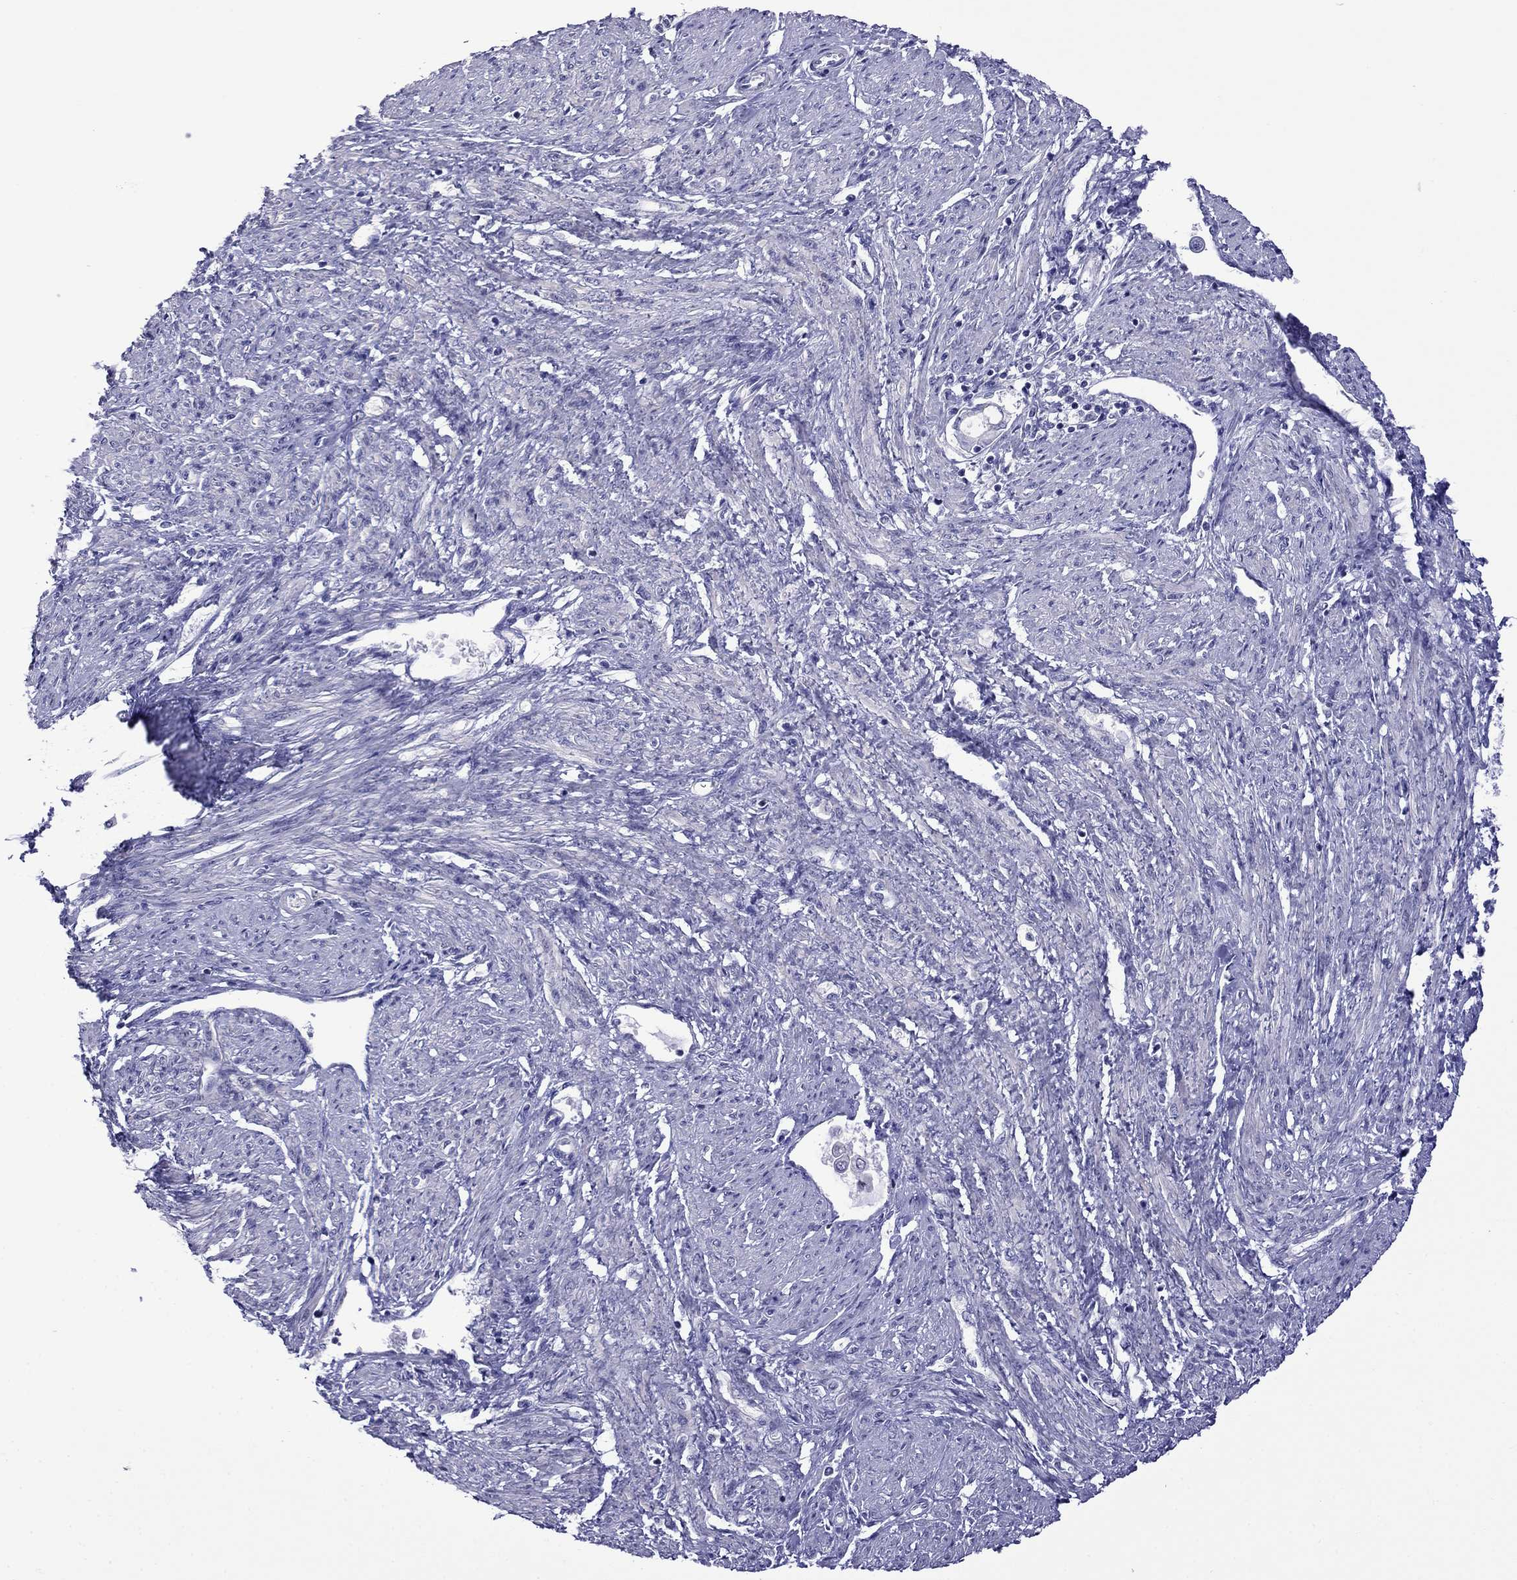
{"staining": {"intensity": "negative", "quantity": "none", "location": "none"}, "tissue": "endometrial cancer", "cell_type": "Tumor cells", "image_type": "cancer", "snomed": [{"axis": "morphology", "description": "Adenocarcinoma, NOS"}, {"axis": "topography", "description": "Endometrium"}], "caption": "DAB (3,3'-diaminobenzidine) immunohistochemical staining of human adenocarcinoma (endometrial) exhibits no significant expression in tumor cells.", "gene": "STAR", "patient": {"sex": "female", "age": 86}}